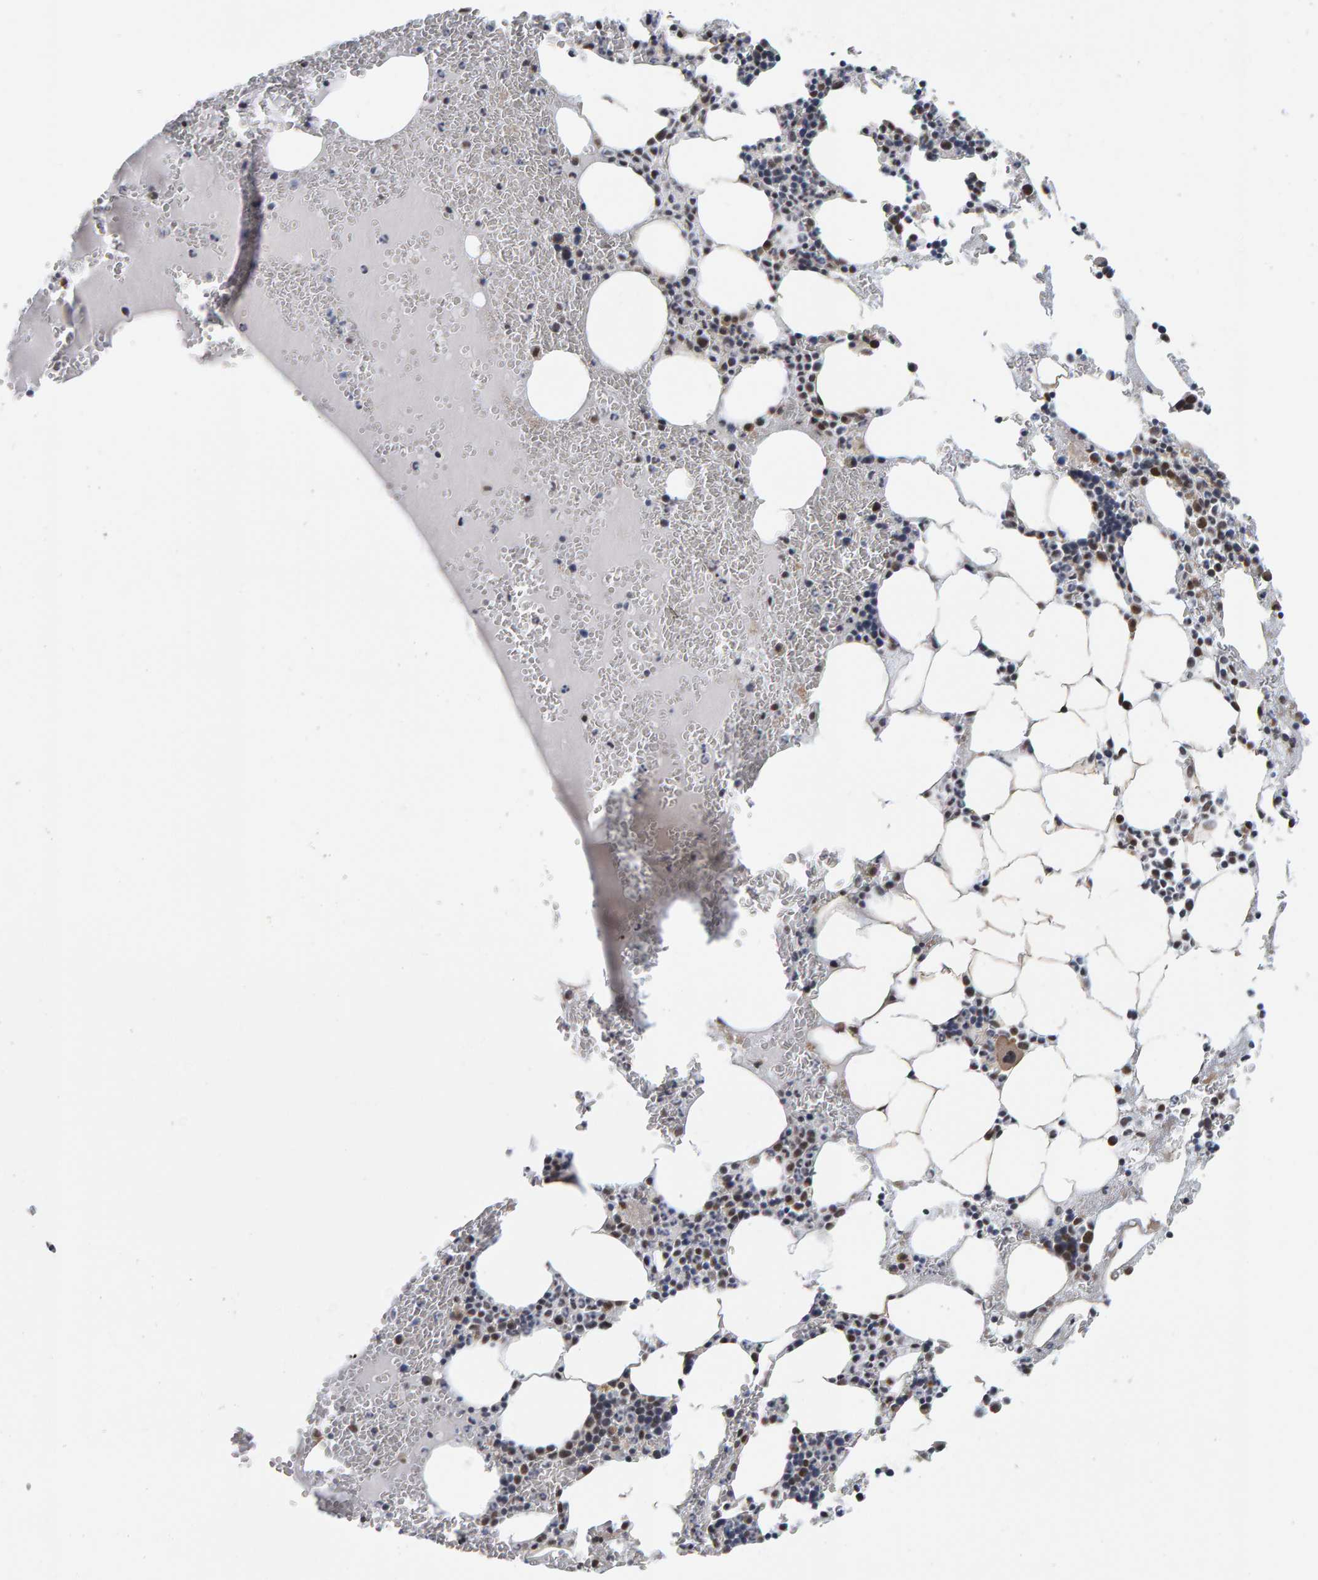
{"staining": {"intensity": "moderate", "quantity": "<25%", "location": "nuclear"}, "tissue": "bone marrow", "cell_type": "Hematopoietic cells", "image_type": "normal", "snomed": [{"axis": "morphology", "description": "Normal tissue, NOS"}, {"axis": "morphology", "description": "Inflammation, NOS"}, {"axis": "topography", "description": "Bone marrow"}], "caption": "IHC of unremarkable human bone marrow shows low levels of moderate nuclear staining in approximately <25% of hematopoietic cells.", "gene": "ATF7IP", "patient": {"sex": "female", "age": 67}}